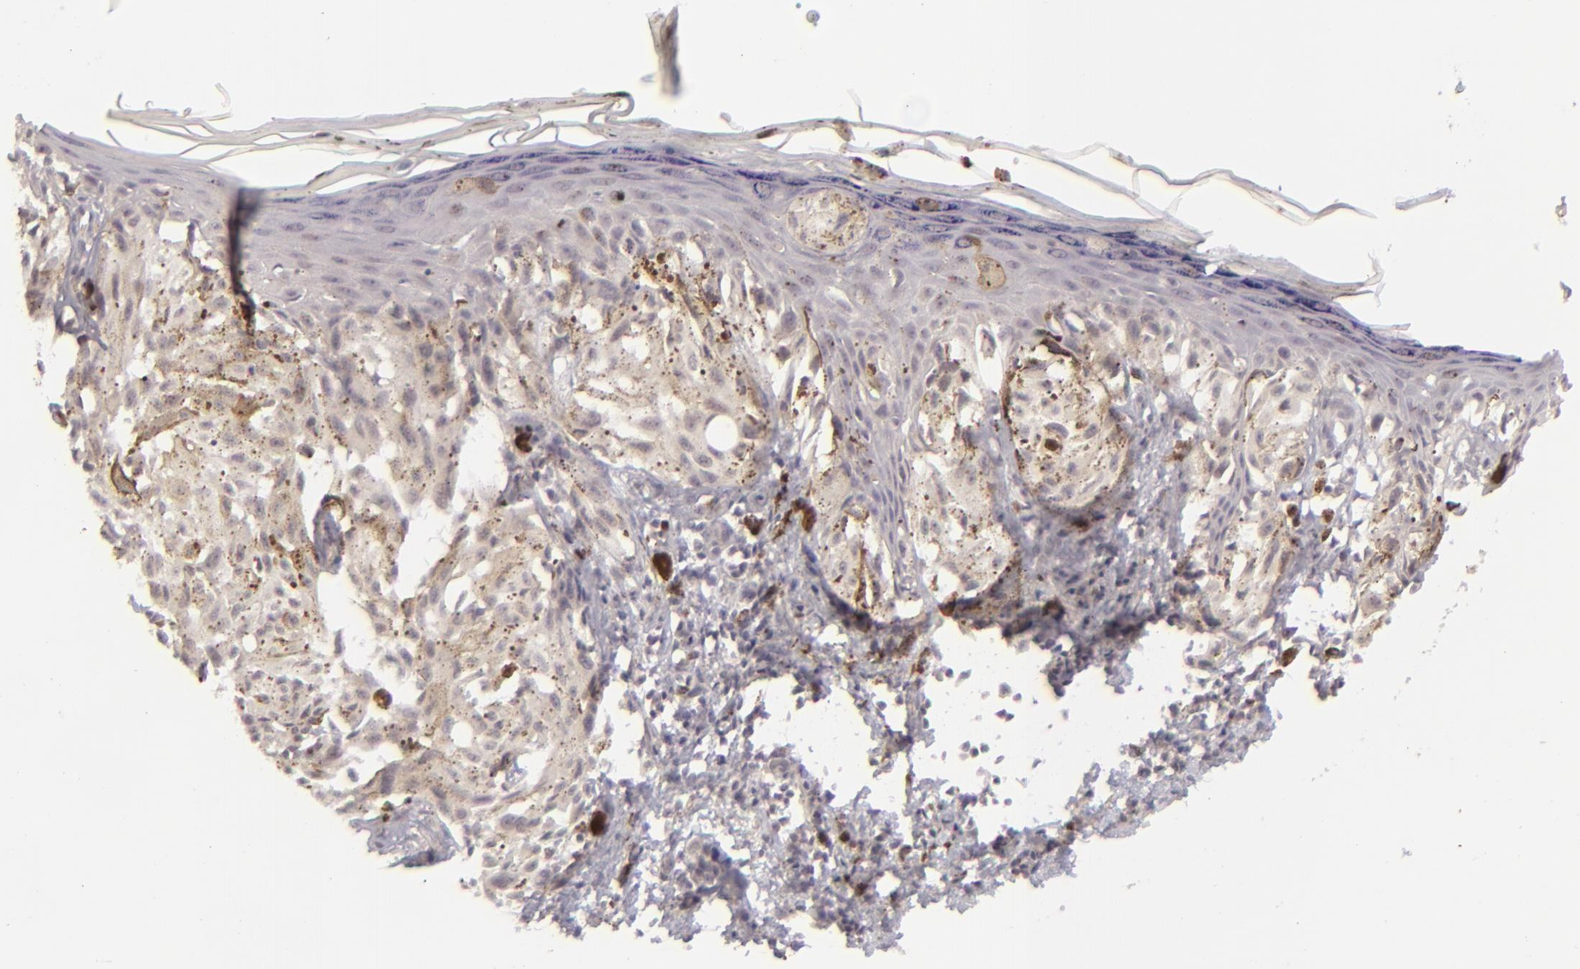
{"staining": {"intensity": "negative", "quantity": "none", "location": "none"}, "tissue": "melanoma", "cell_type": "Tumor cells", "image_type": "cancer", "snomed": [{"axis": "morphology", "description": "Malignant melanoma, NOS"}, {"axis": "topography", "description": "Skin"}], "caption": "Photomicrograph shows no significant protein expression in tumor cells of malignant melanoma.", "gene": "DLG3", "patient": {"sex": "female", "age": 72}}